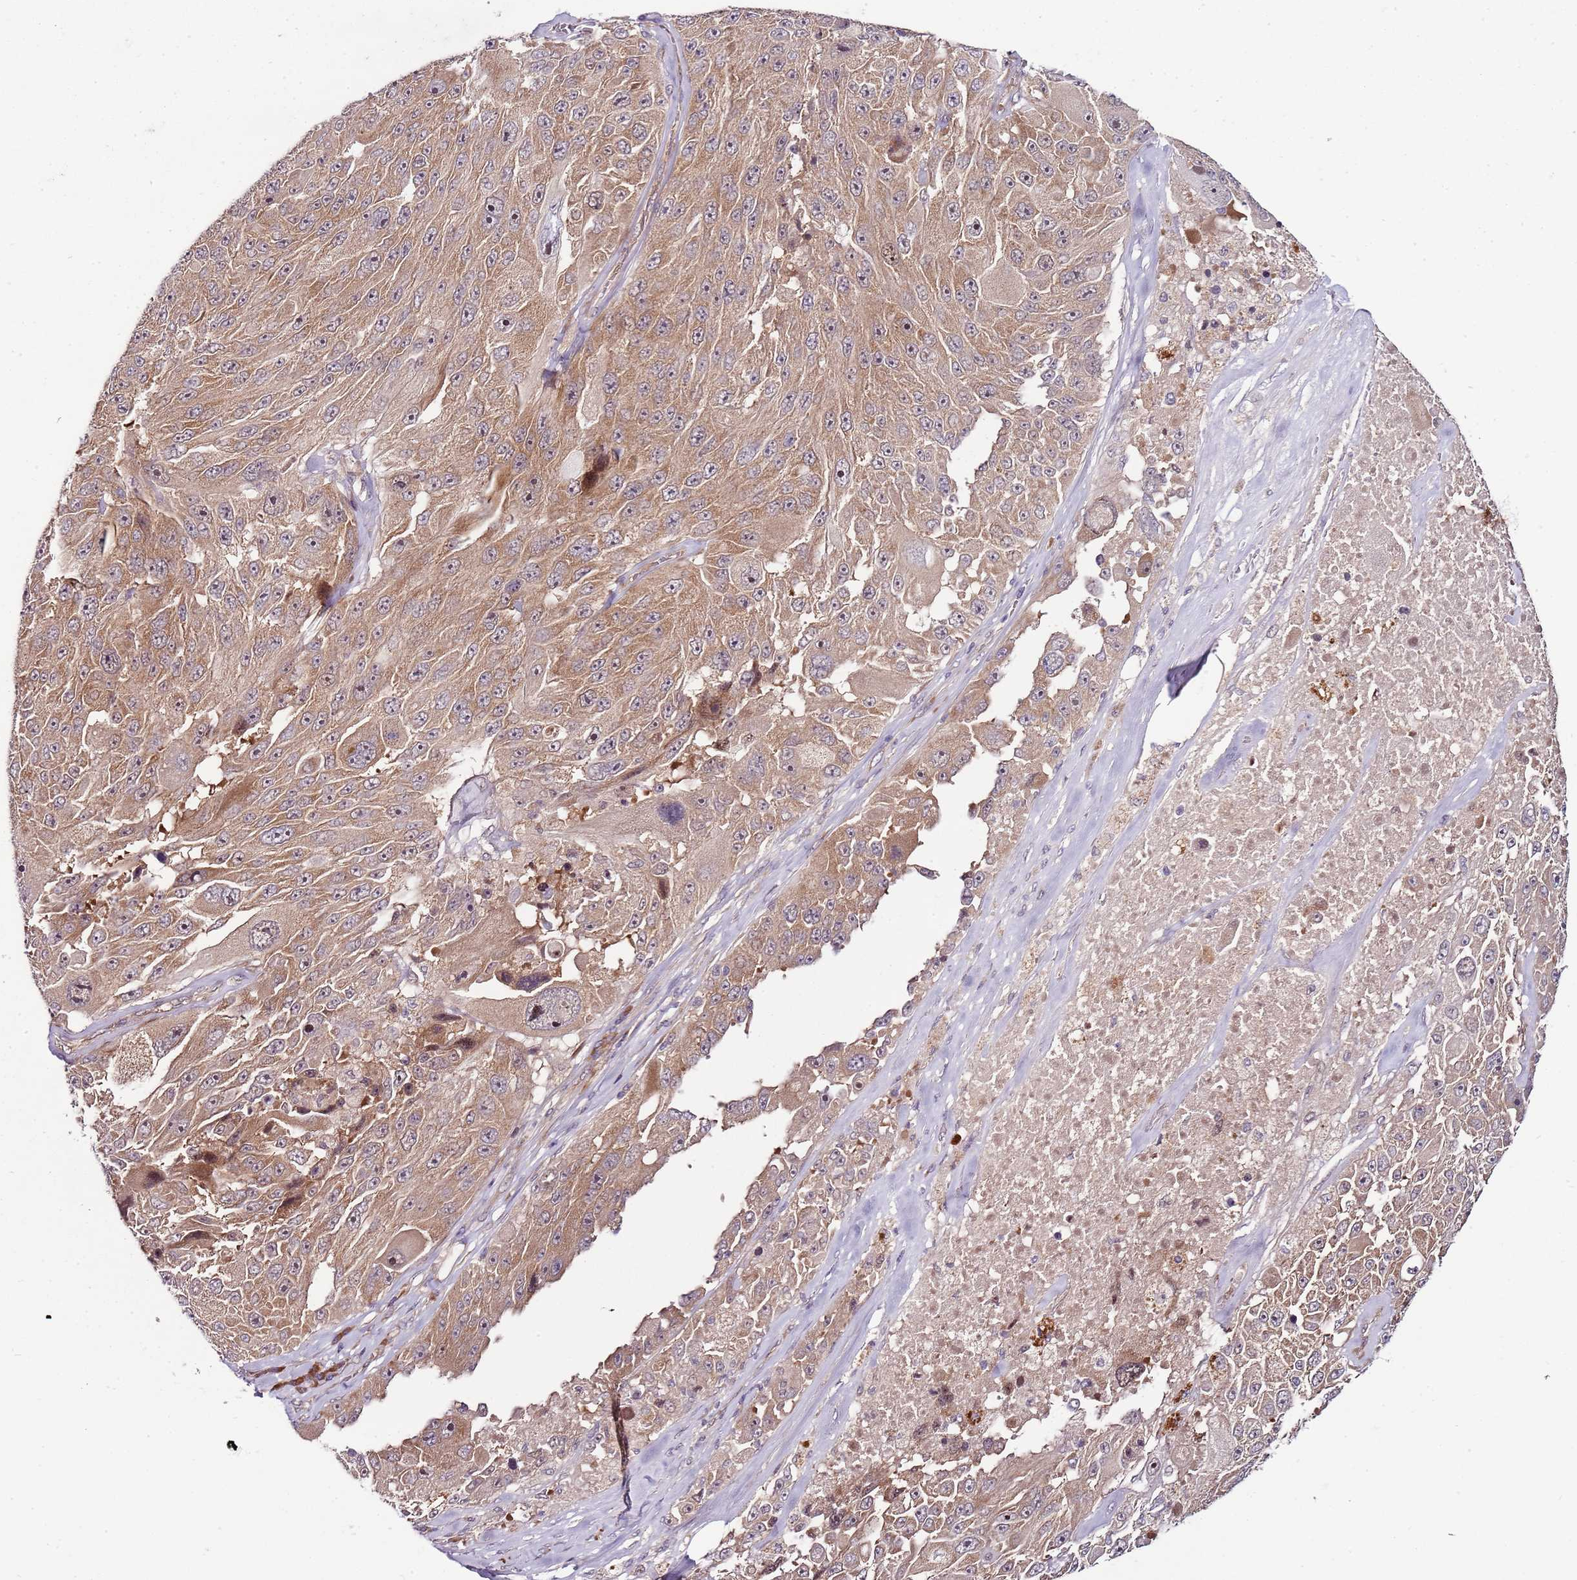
{"staining": {"intensity": "moderate", "quantity": ">75%", "location": "cytoplasmic/membranous"}, "tissue": "melanoma", "cell_type": "Tumor cells", "image_type": "cancer", "snomed": [{"axis": "morphology", "description": "Malignant melanoma, Metastatic site"}, {"axis": "topography", "description": "Lymph node"}], "caption": "Malignant melanoma (metastatic site) tissue displays moderate cytoplasmic/membranous positivity in about >75% of tumor cells, visualized by immunohistochemistry.", "gene": "FBXL22", "patient": {"sex": "male", "age": 62}}